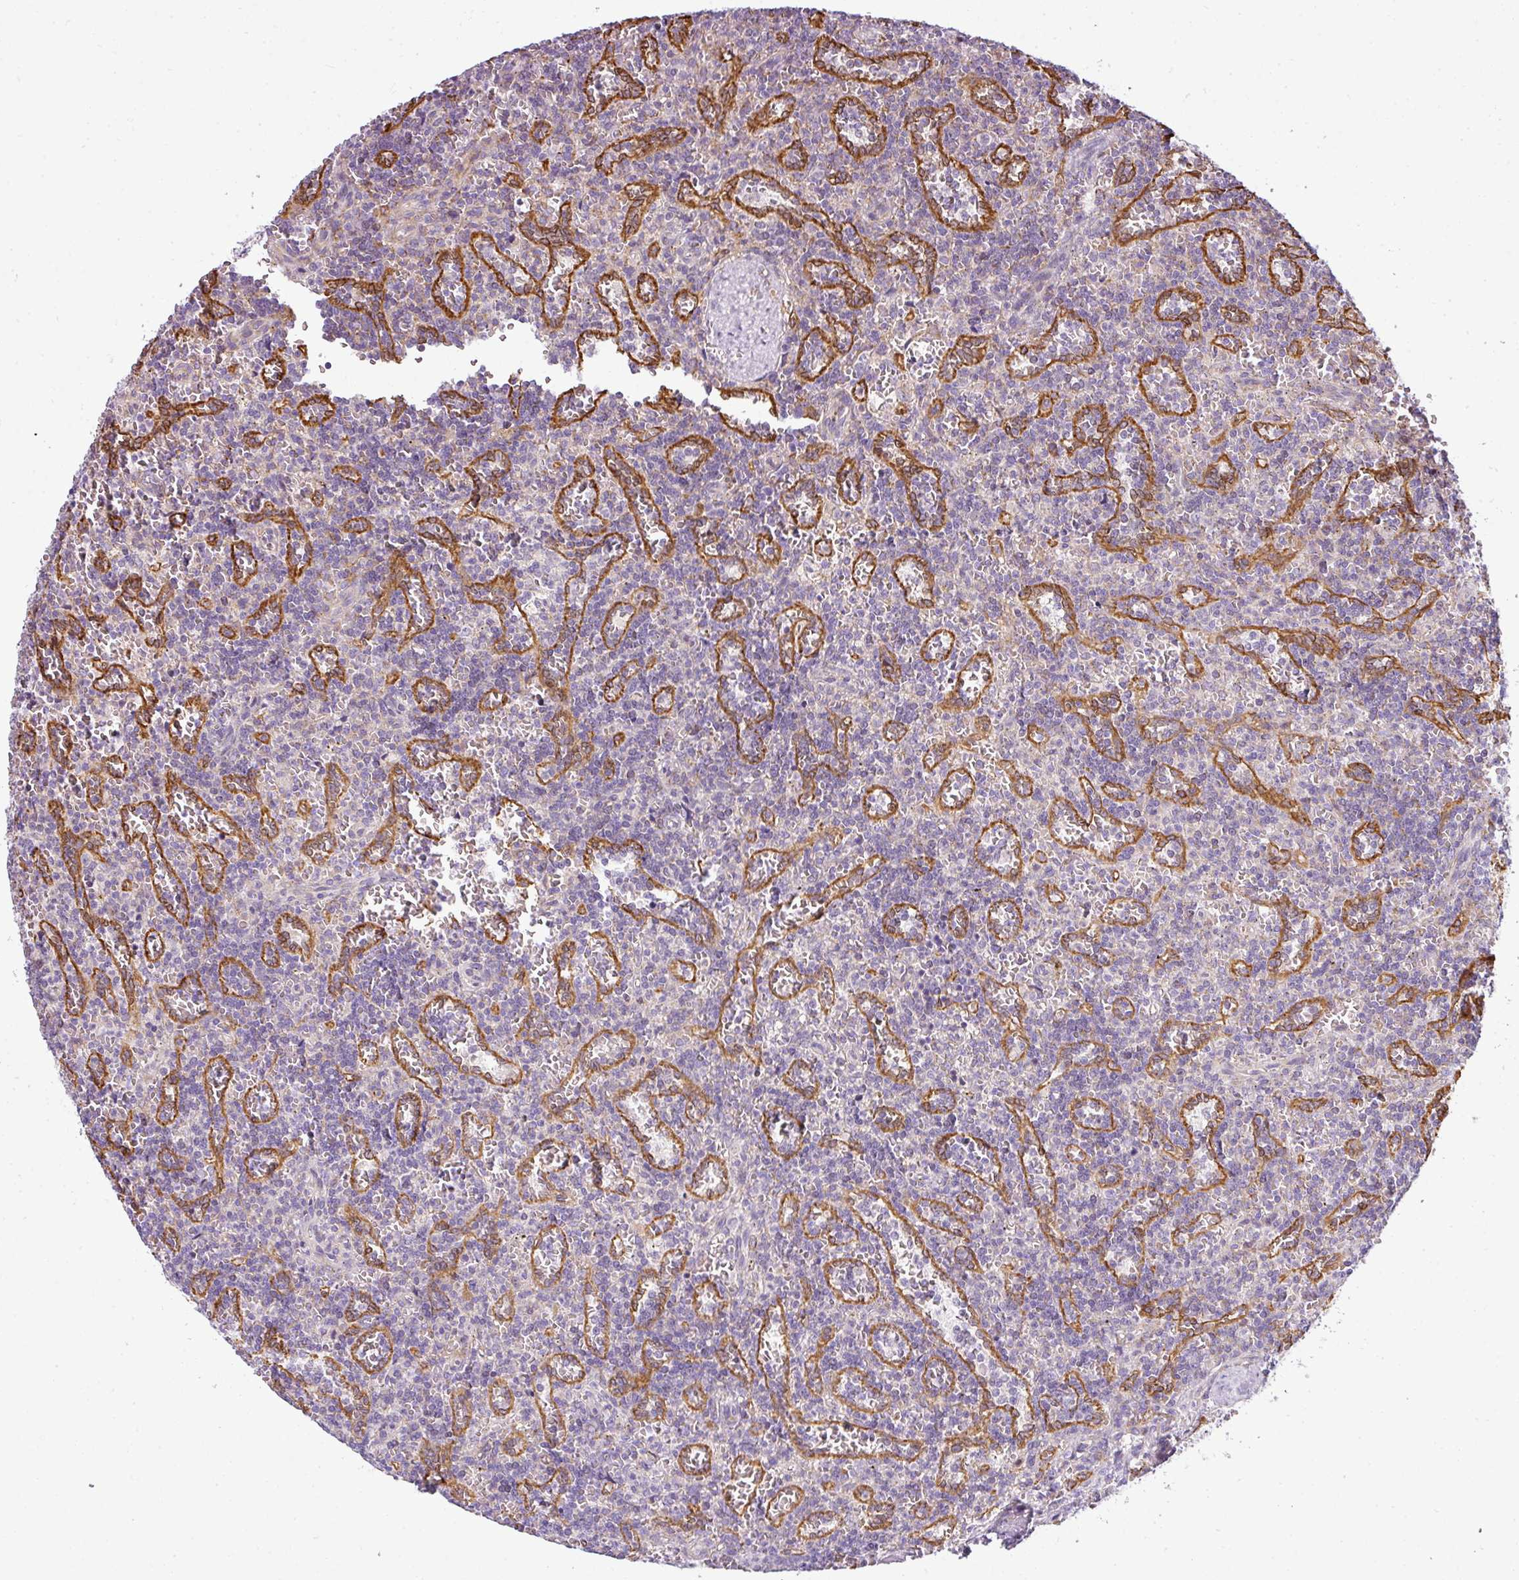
{"staining": {"intensity": "negative", "quantity": "none", "location": "none"}, "tissue": "lymphoma", "cell_type": "Tumor cells", "image_type": "cancer", "snomed": [{"axis": "morphology", "description": "Malignant lymphoma, non-Hodgkin's type, Low grade"}, {"axis": "topography", "description": "Spleen"}], "caption": "Lymphoma was stained to show a protein in brown. There is no significant expression in tumor cells.", "gene": "ANKRD18A", "patient": {"sex": "male", "age": 73}}